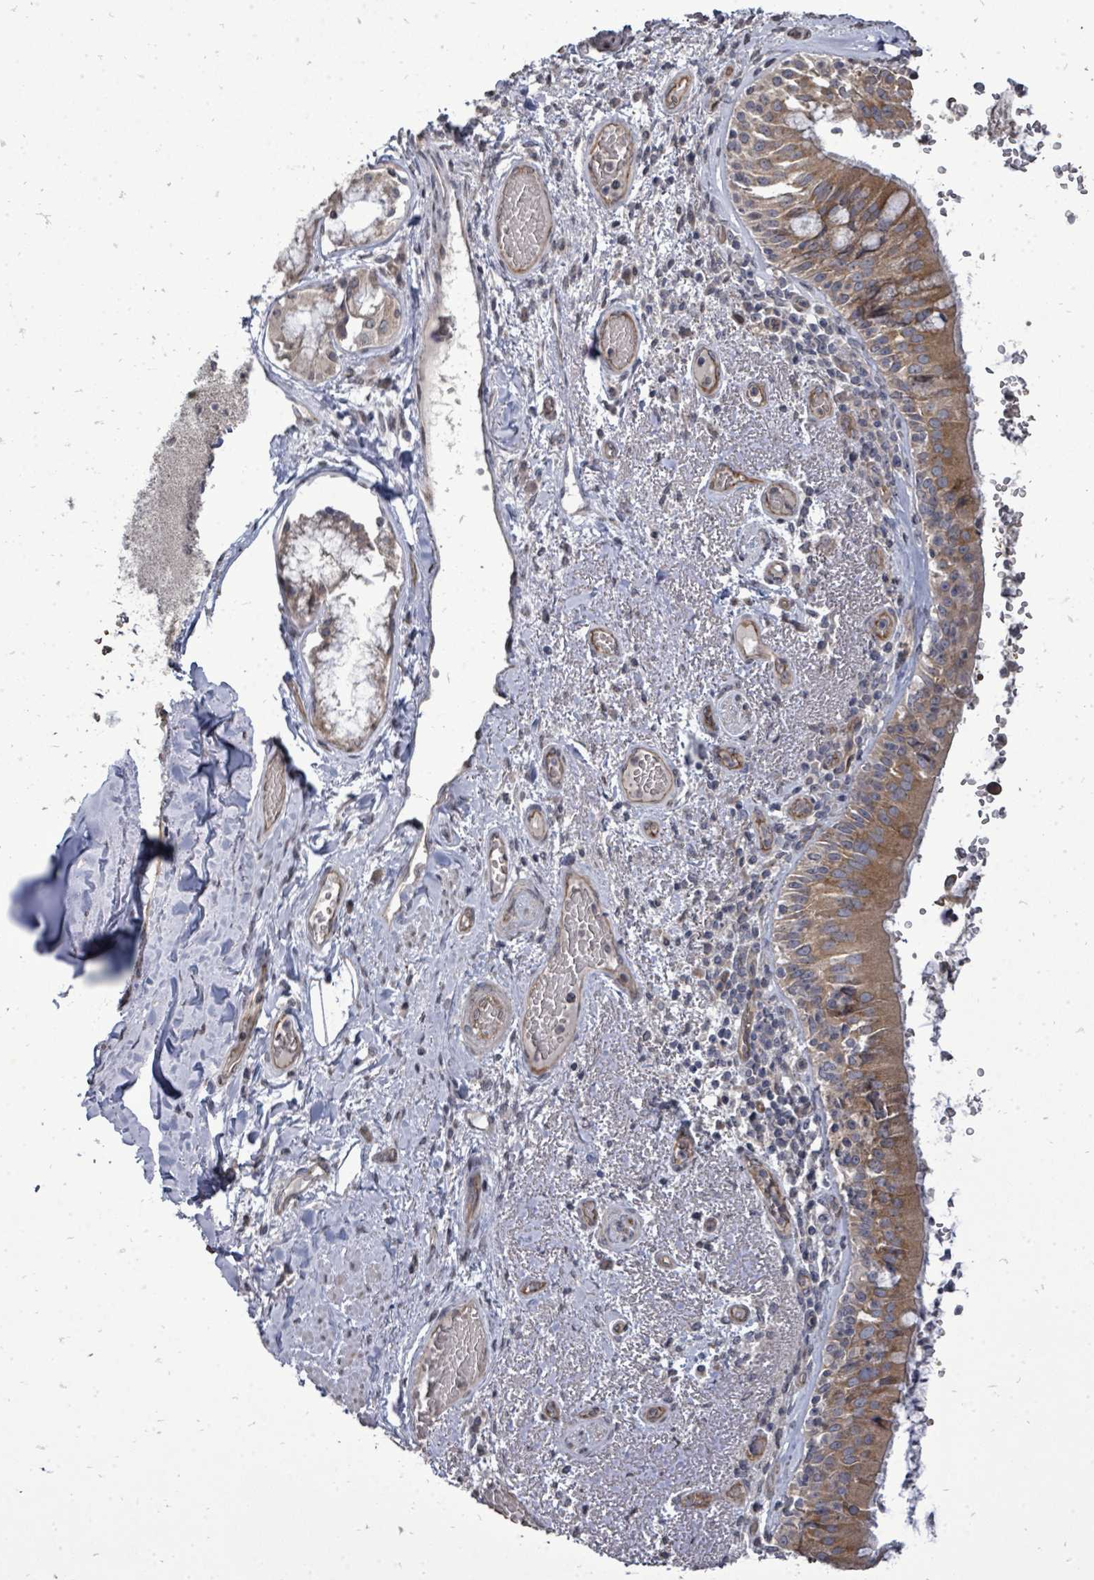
{"staining": {"intensity": "moderate", "quantity": ">75%", "location": "cytoplasmic/membranous"}, "tissue": "bronchus", "cell_type": "Respiratory epithelial cells", "image_type": "normal", "snomed": [{"axis": "morphology", "description": "Normal tissue, NOS"}, {"axis": "topography", "description": "Cartilage tissue"}, {"axis": "topography", "description": "Bronchus"}], "caption": "A brown stain highlights moderate cytoplasmic/membranous positivity of a protein in respiratory epithelial cells of unremarkable human bronchus.", "gene": "RALGAPB", "patient": {"sex": "male", "age": 63}}